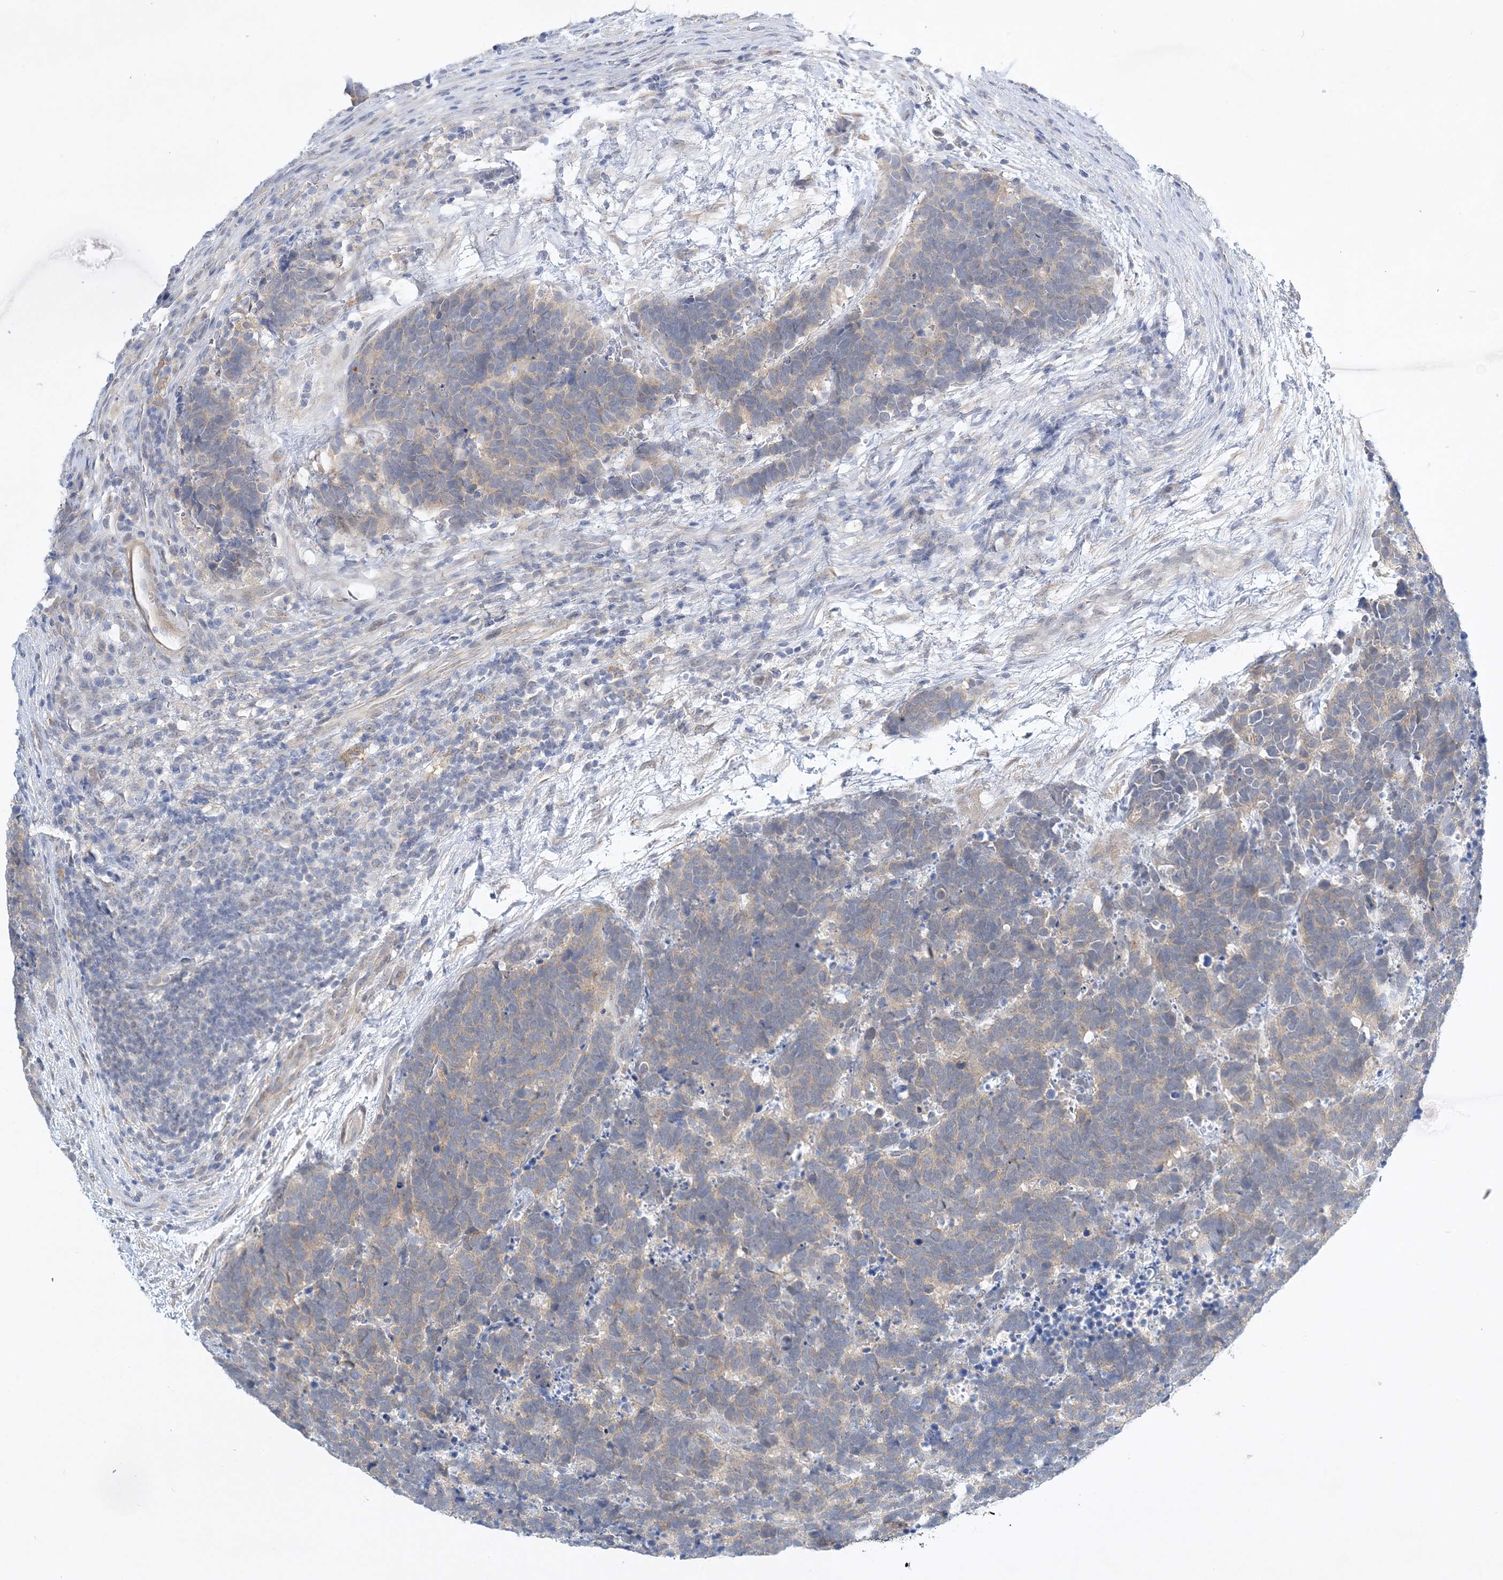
{"staining": {"intensity": "weak", "quantity": "25%-75%", "location": "cytoplasmic/membranous"}, "tissue": "carcinoid", "cell_type": "Tumor cells", "image_type": "cancer", "snomed": [{"axis": "morphology", "description": "Carcinoma, NOS"}, {"axis": "morphology", "description": "Carcinoid, malignant, NOS"}, {"axis": "topography", "description": "Urinary bladder"}], "caption": "The photomicrograph exhibits a brown stain indicating the presence of a protein in the cytoplasmic/membranous of tumor cells in carcinoid. The staining is performed using DAB (3,3'-diaminobenzidine) brown chromogen to label protein expression. The nuclei are counter-stained blue using hematoxylin.", "gene": "ANKRD35", "patient": {"sex": "male", "age": 57}}